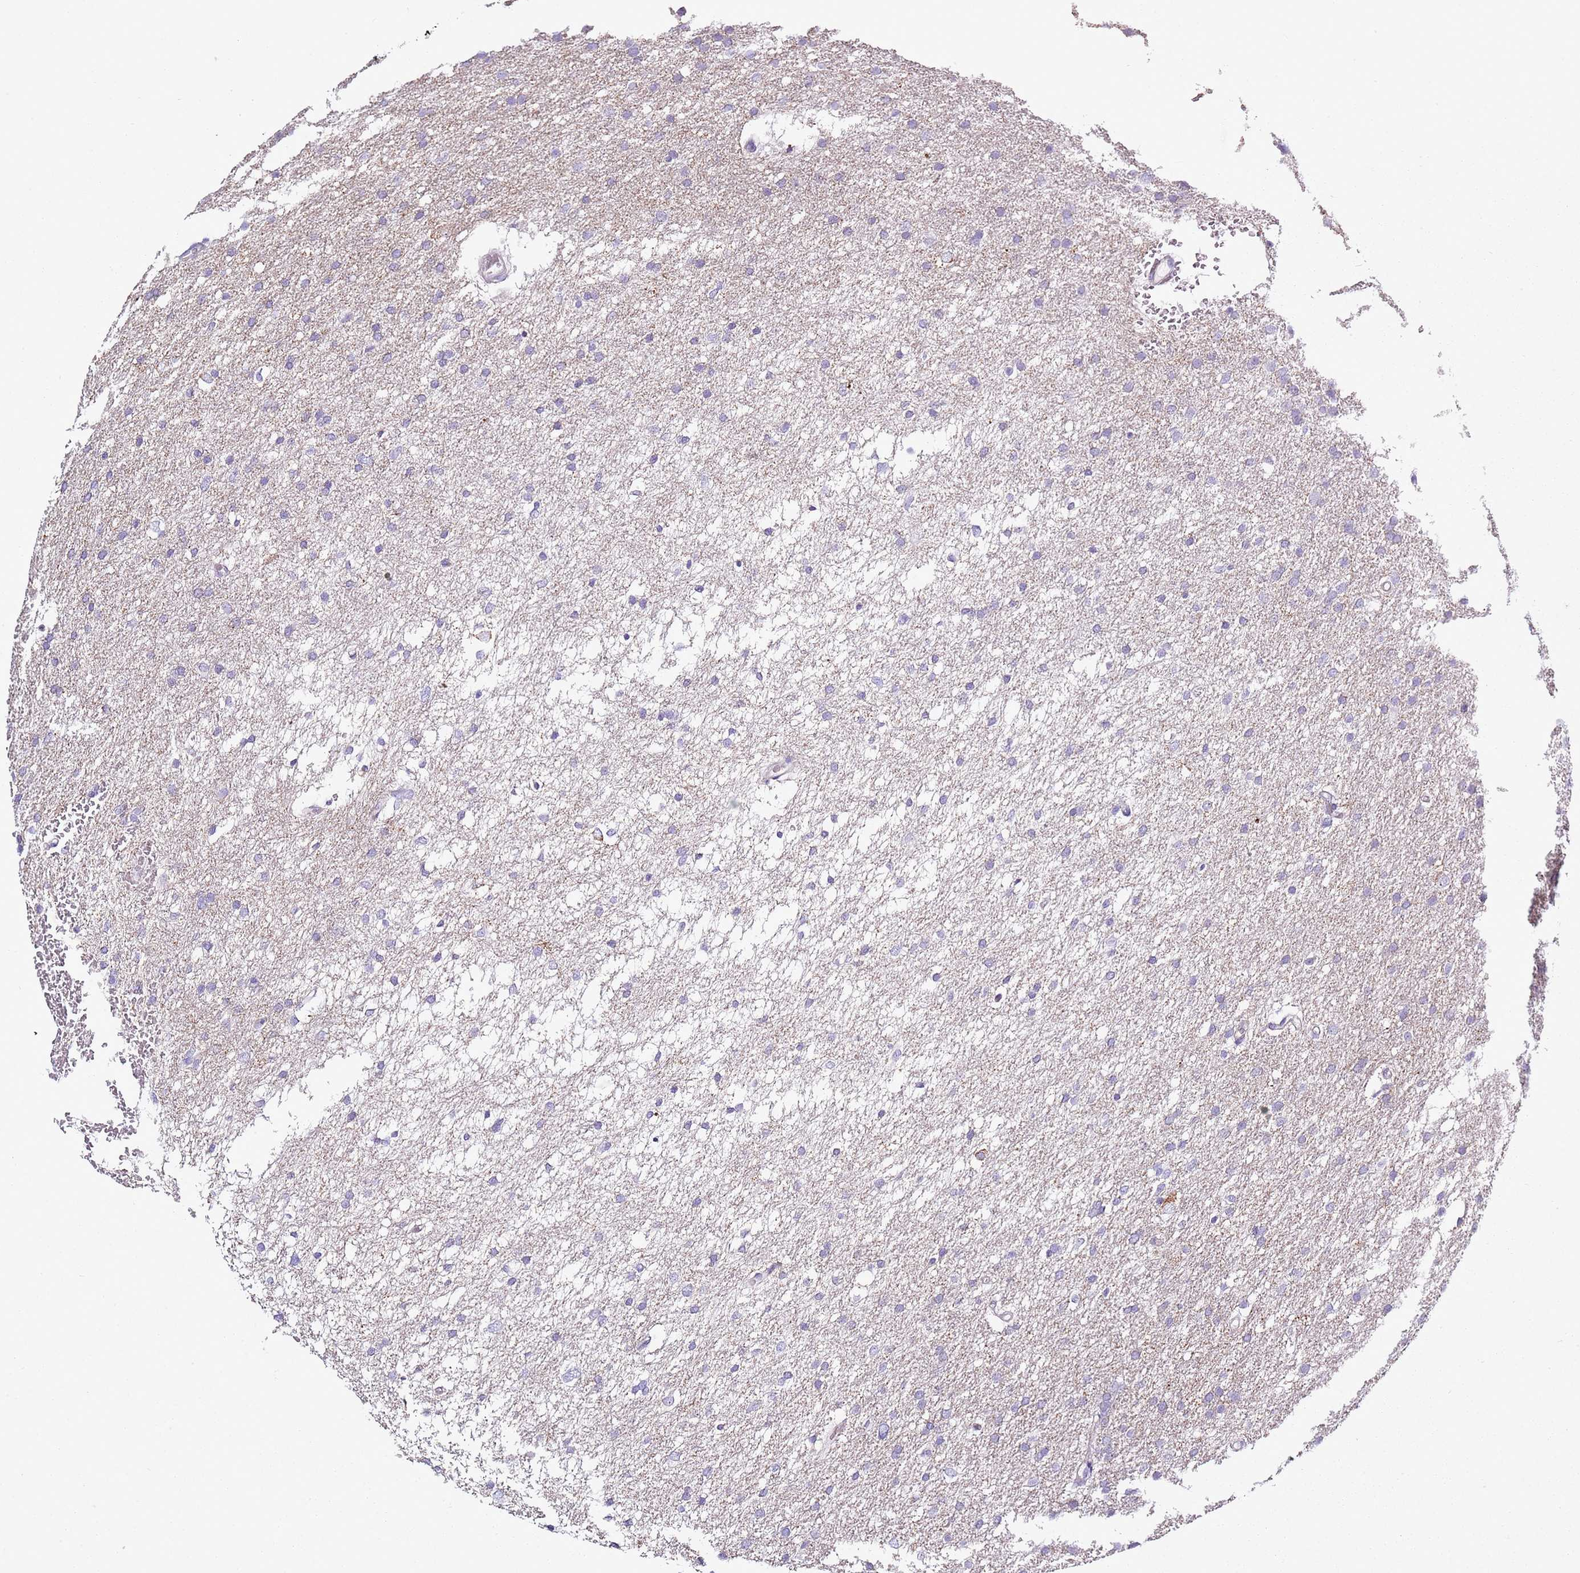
{"staining": {"intensity": "negative", "quantity": "none", "location": "none"}, "tissue": "glioma", "cell_type": "Tumor cells", "image_type": "cancer", "snomed": [{"axis": "morphology", "description": "Glioma, malignant, High grade"}, {"axis": "topography", "description": "Cerebral cortex"}], "caption": "Glioma was stained to show a protein in brown. There is no significant staining in tumor cells.", "gene": "SLC23A1", "patient": {"sex": "female", "age": 36}}